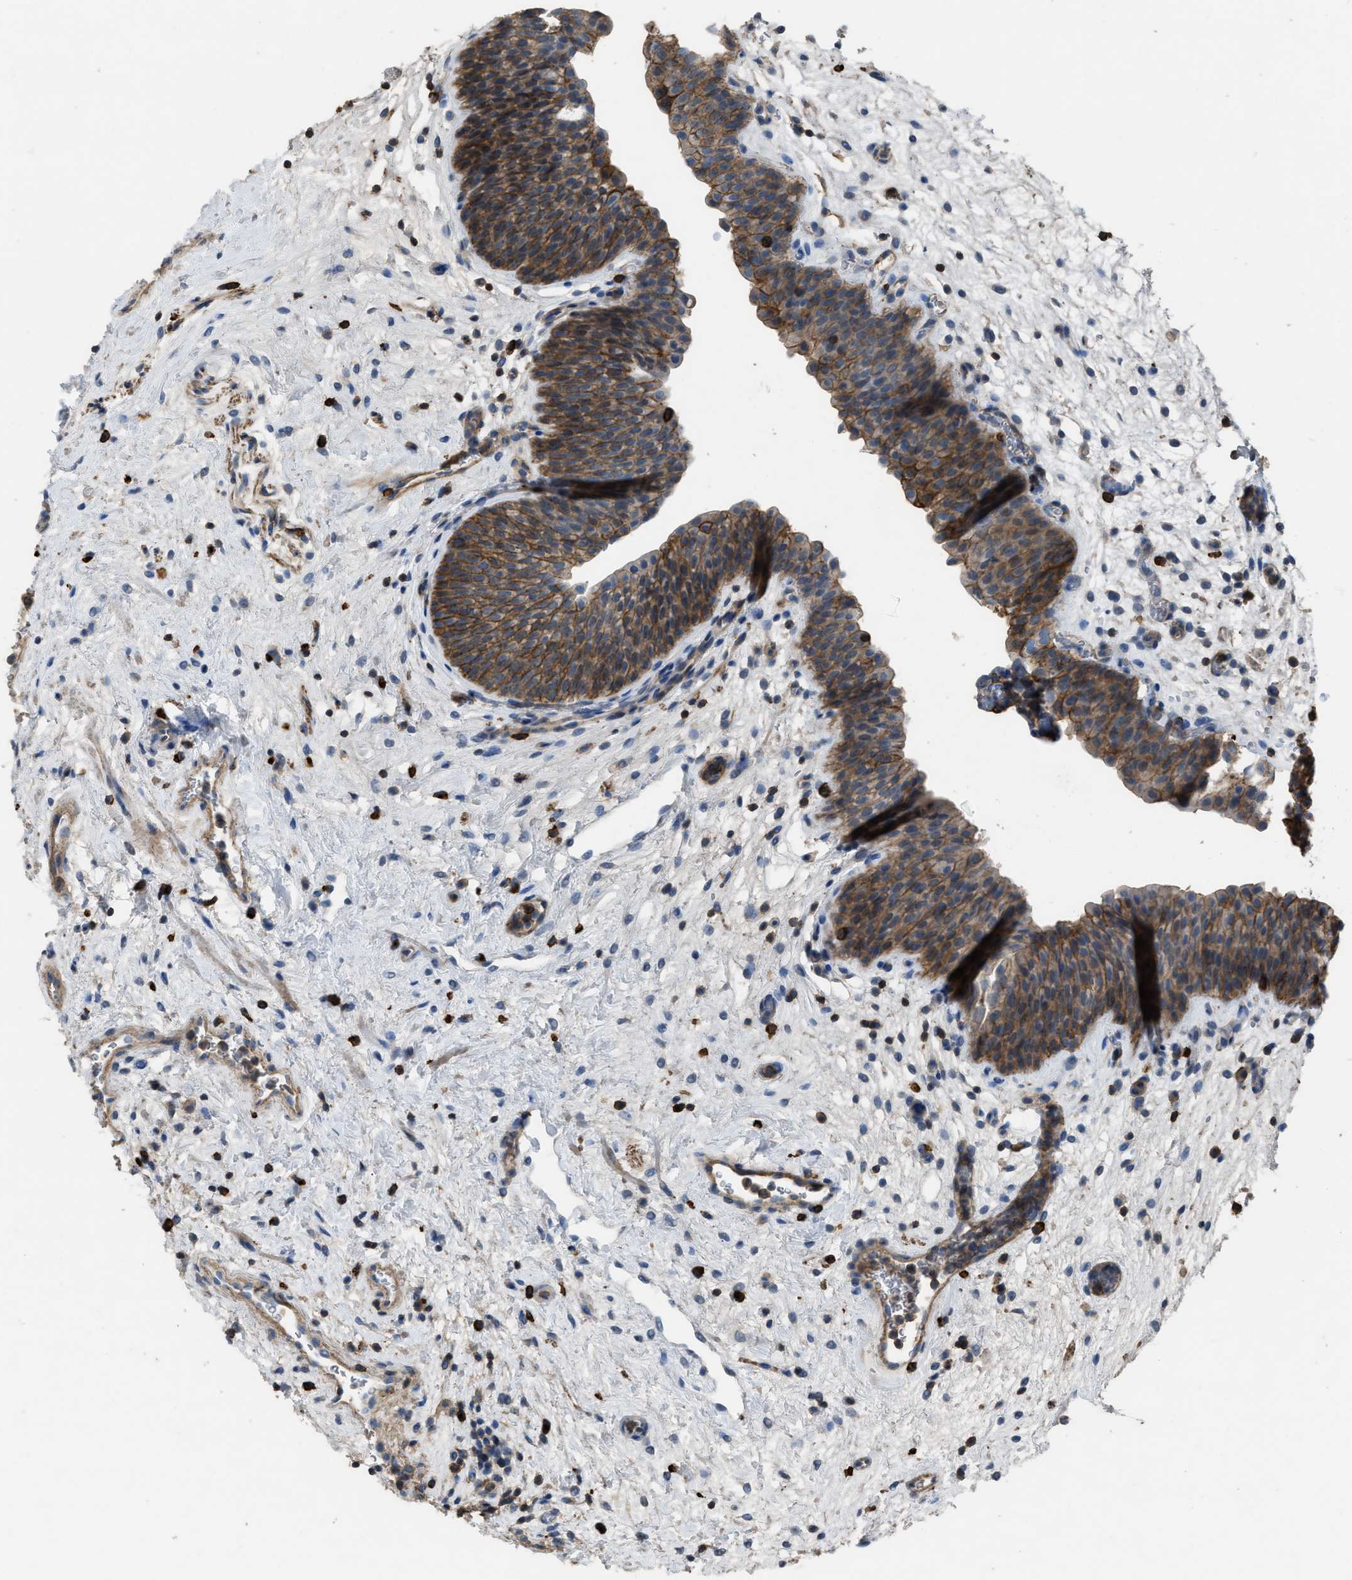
{"staining": {"intensity": "moderate", "quantity": ">75%", "location": "cytoplasmic/membranous"}, "tissue": "urinary bladder", "cell_type": "Urothelial cells", "image_type": "normal", "snomed": [{"axis": "morphology", "description": "Normal tissue, NOS"}, {"axis": "topography", "description": "Urinary bladder"}], "caption": "The immunohistochemical stain labels moderate cytoplasmic/membranous expression in urothelial cells of unremarkable urinary bladder.", "gene": "OR51E1", "patient": {"sex": "male", "age": 37}}